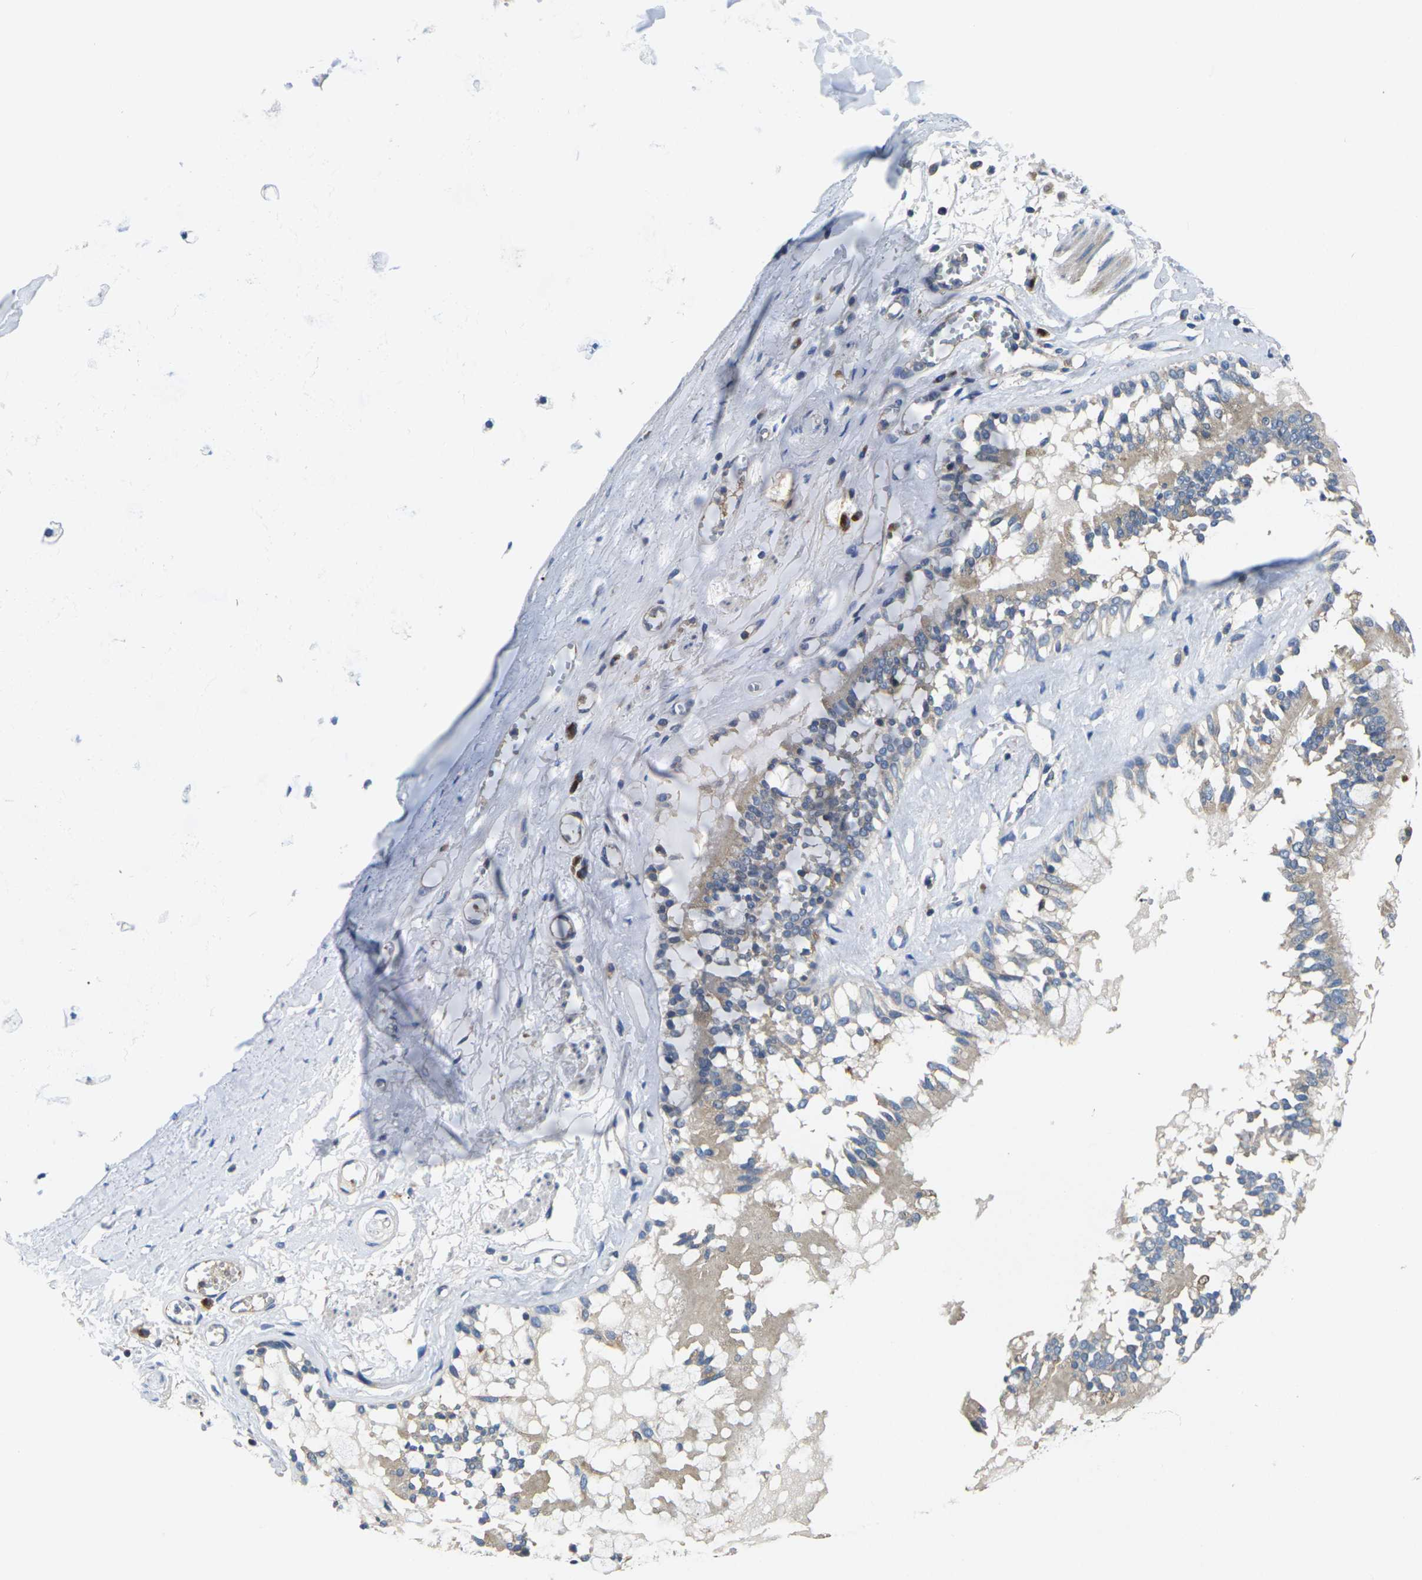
{"staining": {"intensity": "moderate", "quantity": ">75%", "location": "cytoplasmic/membranous"}, "tissue": "bronchus", "cell_type": "Respiratory epithelial cells", "image_type": "normal", "snomed": [{"axis": "morphology", "description": "Normal tissue, NOS"}, {"axis": "morphology", "description": "Inflammation, NOS"}, {"axis": "topography", "description": "Cartilage tissue"}, {"axis": "topography", "description": "Lung"}], "caption": "Protein staining of unremarkable bronchus demonstrates moderate cytoplasmic/membranous expression in about >75% of respiratory epithelial cells. Using DAB (brown) and hematoxylin (blue) stains, captured at high magnification using brightfield microscopy.", "gene": "TMCC2", "patient": {"sex": "male", "age": 71}}